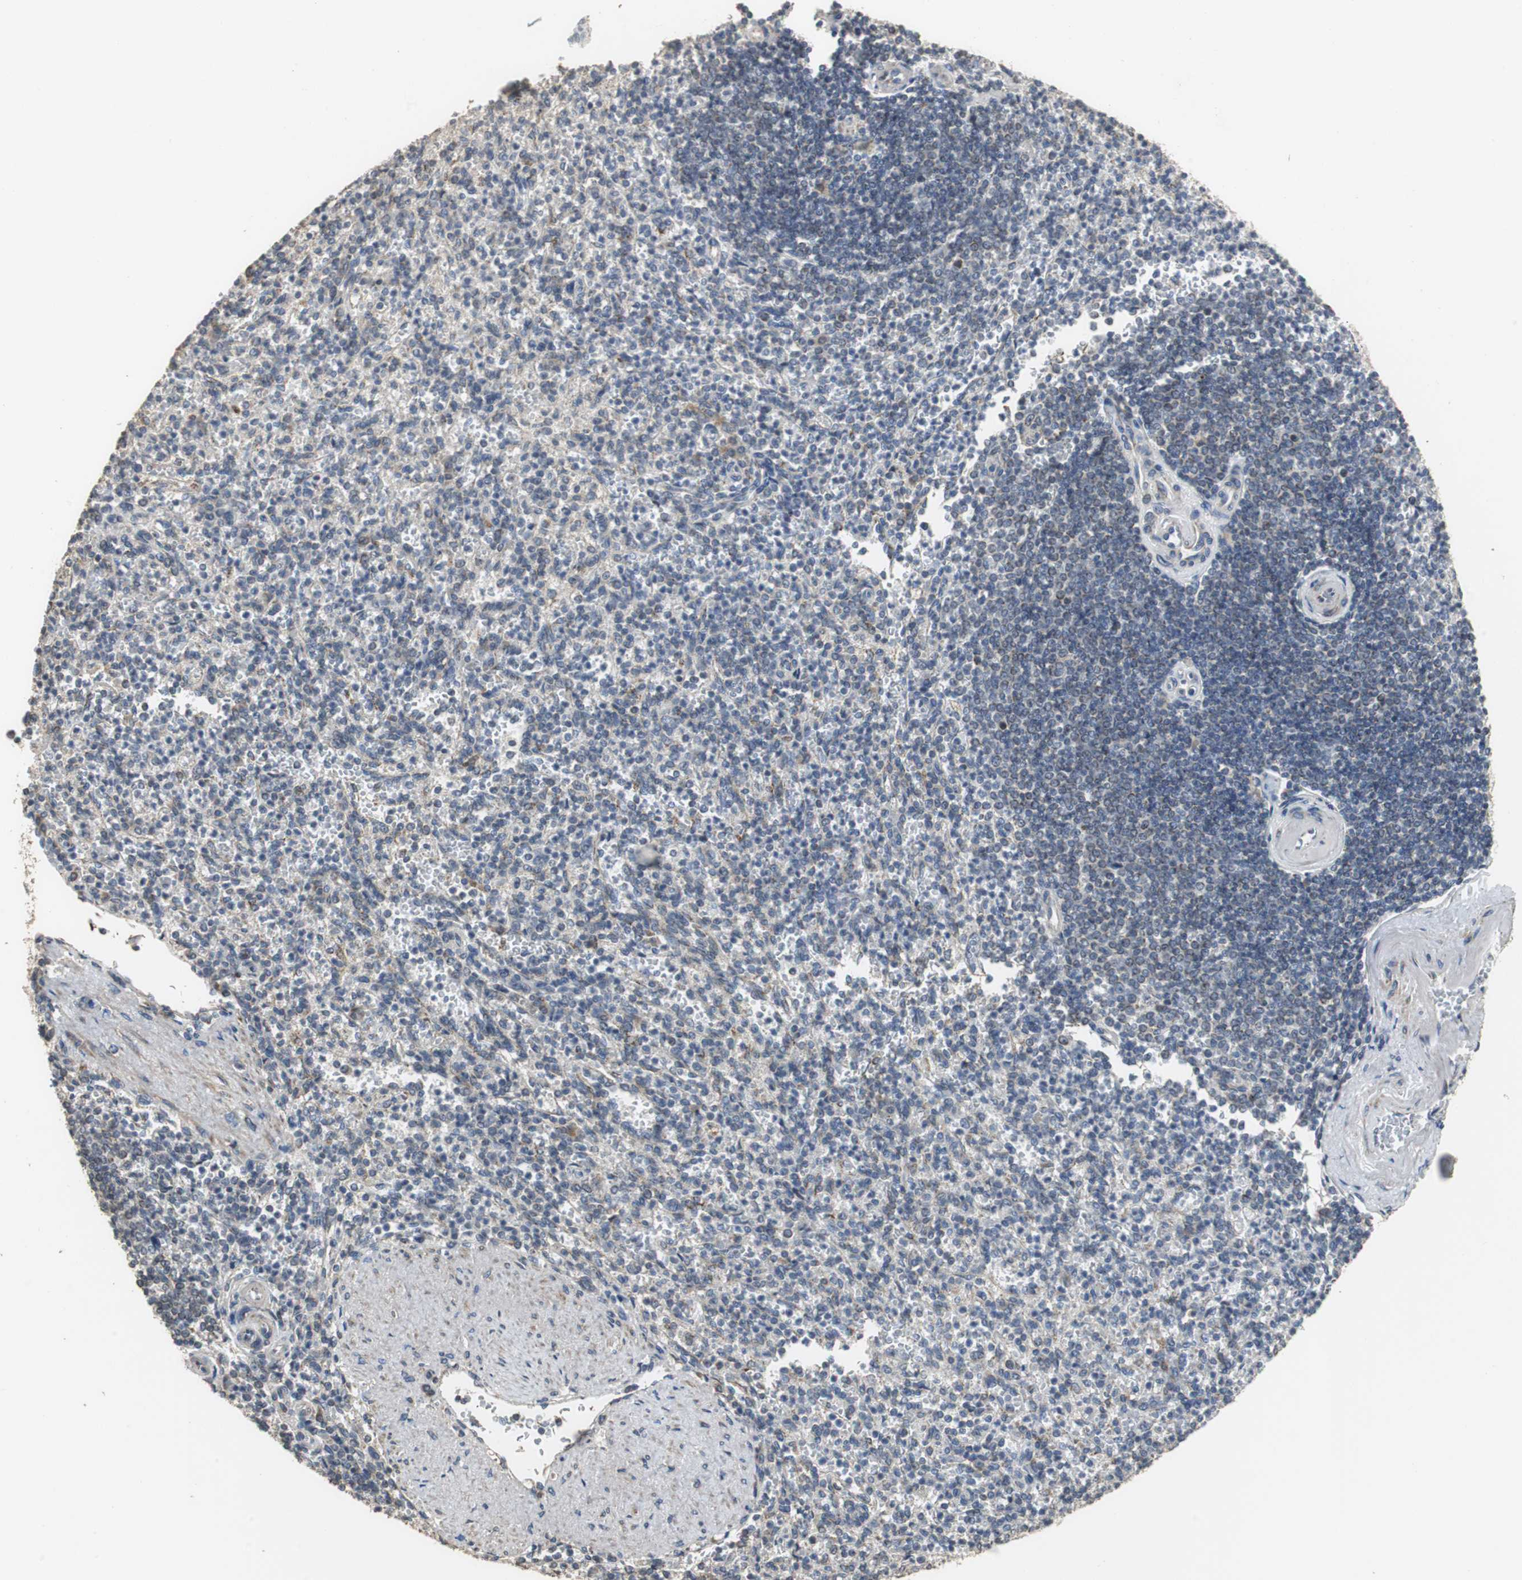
{"staining": {"intensity": "weak", "quantity": "<25%", "location": "cytoplasmic/membranous"}, "tissue": "spleen", "cell_type": "Cells in red pulp", "image_type": "normal", "snomed": [{"axis": "morphology", "description": "Normal tissue, NOS"}, {"axis": "topography", "description": "Spleen"}], "caption": "A photomicrograph of spleen stained for a protein demonstrates no brown staining in cells in red pulp.", "gene": "HMGCL", "patient": {"sex": "female", "age": 74}}